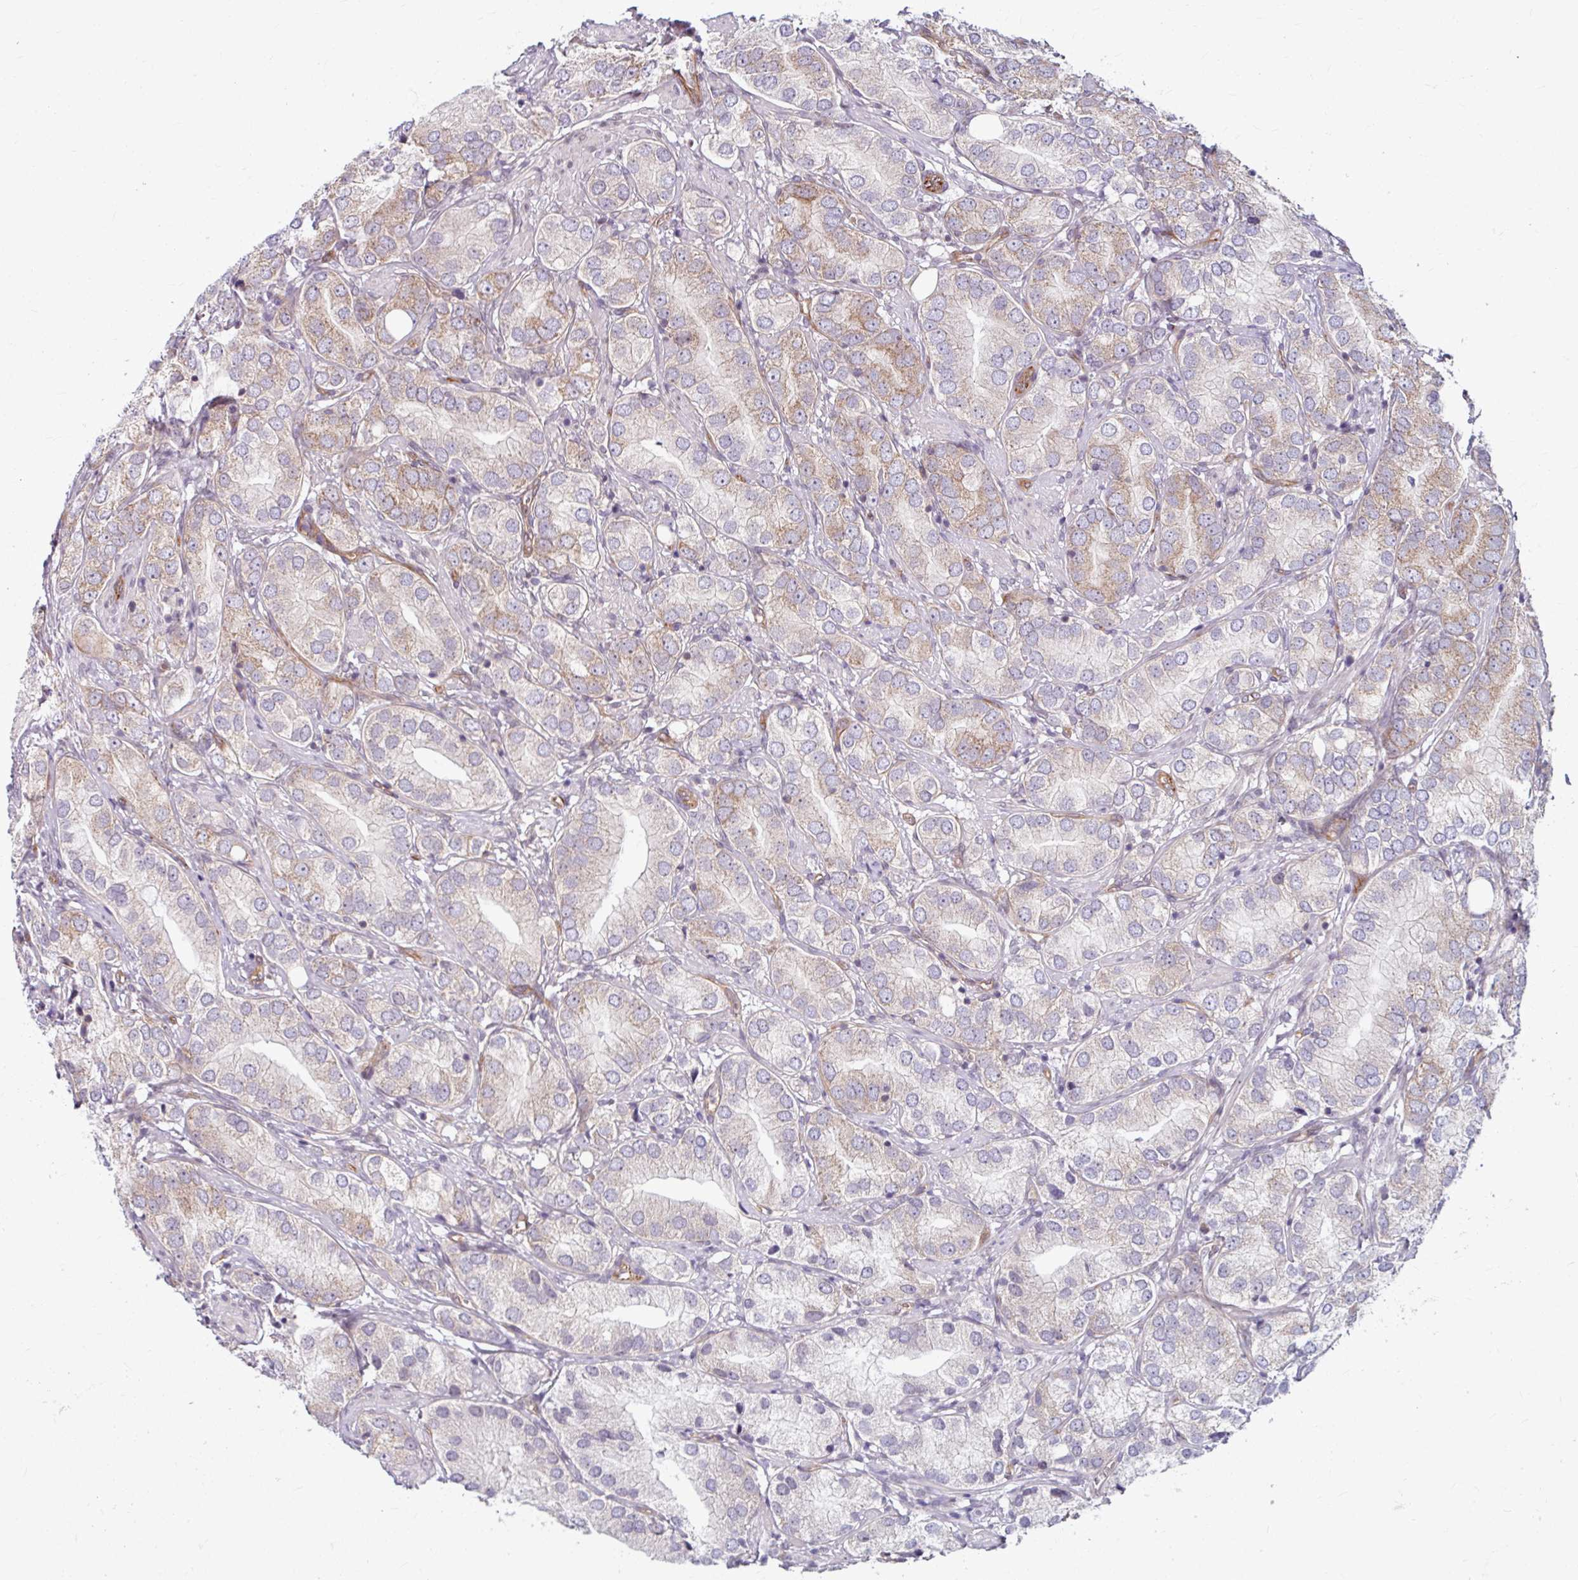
{"staining": {"intensity": "weak", "quantity": "<25%", "location": "cytoplasmic/membranous"}, "tissue": "prostate cancer", "cell_type": "Tumor cells", "image_type": "cancer", "snomed": [{"axis": "morphology", "description": "Adenocarcinoma, High grade"}, {"axis": "topography", "description": "Prostate"}], "caption": "Image shows no protein positivity in tumor cells of prostate cancer tissue. (Stains: DAB immunohistochemistry (IHC) with hematoxylin counter stain, Microscopy: brightfield microscopy at high magnification).", "gene": "DAAM2", "patient": {"sex": "male", "age": 82}}